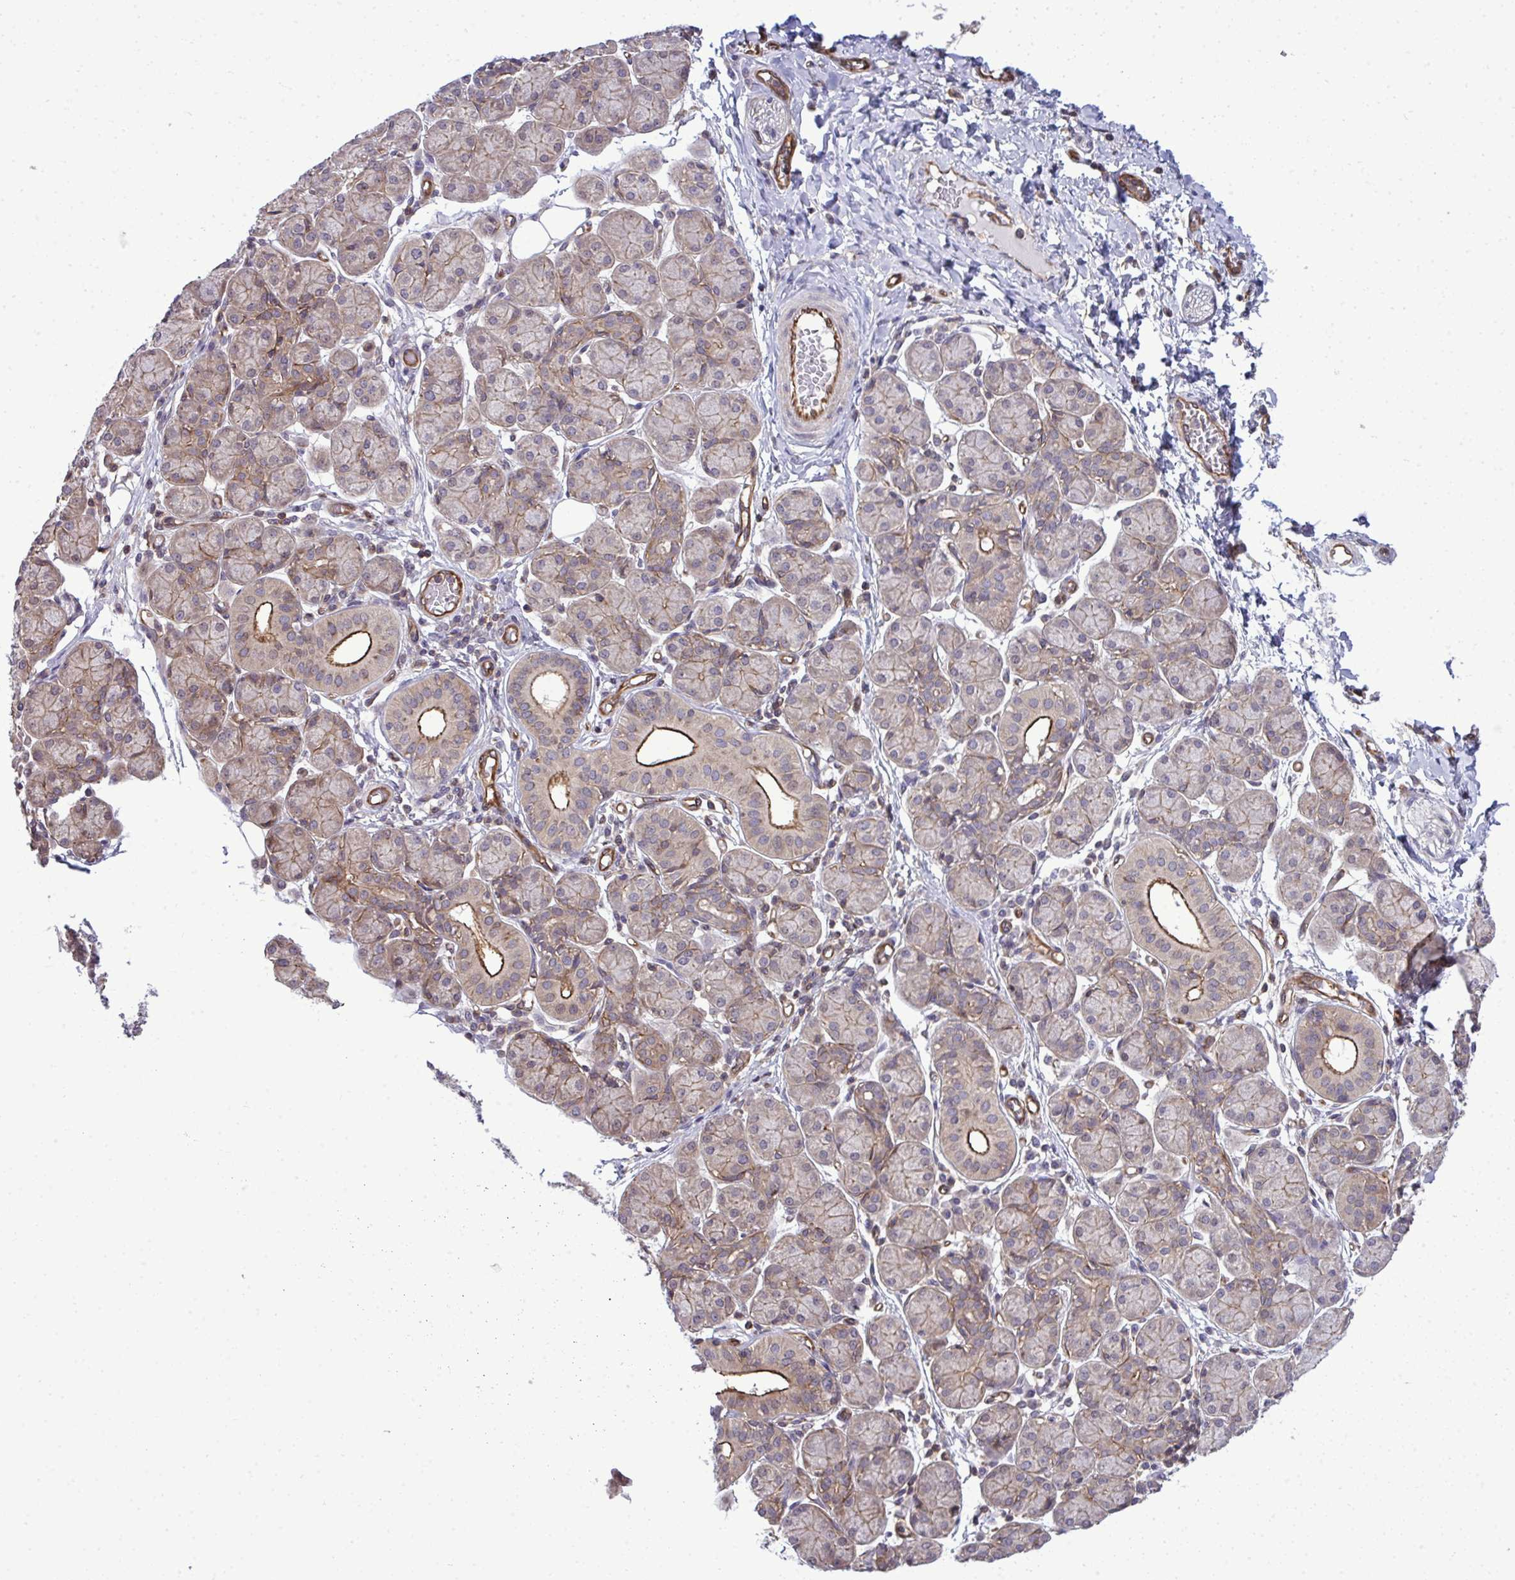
{"staining": {"intensity": "moderate", "quantity": "25%-75%", "location": "cytoplasmic/membranous"}, "tissue": "salivary gland", "cell_type": "Glandular cells", "image_type": "normal", "snomed": [{"axis": "morphology", "description": "Normal tissue, NOS"}, {"axis": "morphology", "description": "Inflammation, NOS"}, {"axis": "topography", "description": "Lymph node"}, {"axis": "topography", "description": "Salivary gland"}], "caption": "This image exhibits IHC staining of normal salivary gland, with medium moderate cytoplasmic/membranous expression in approximately 25%-75% of glandular cells.", "gene": "FUT10", "patient": {"sex": "male", "age": 3}}